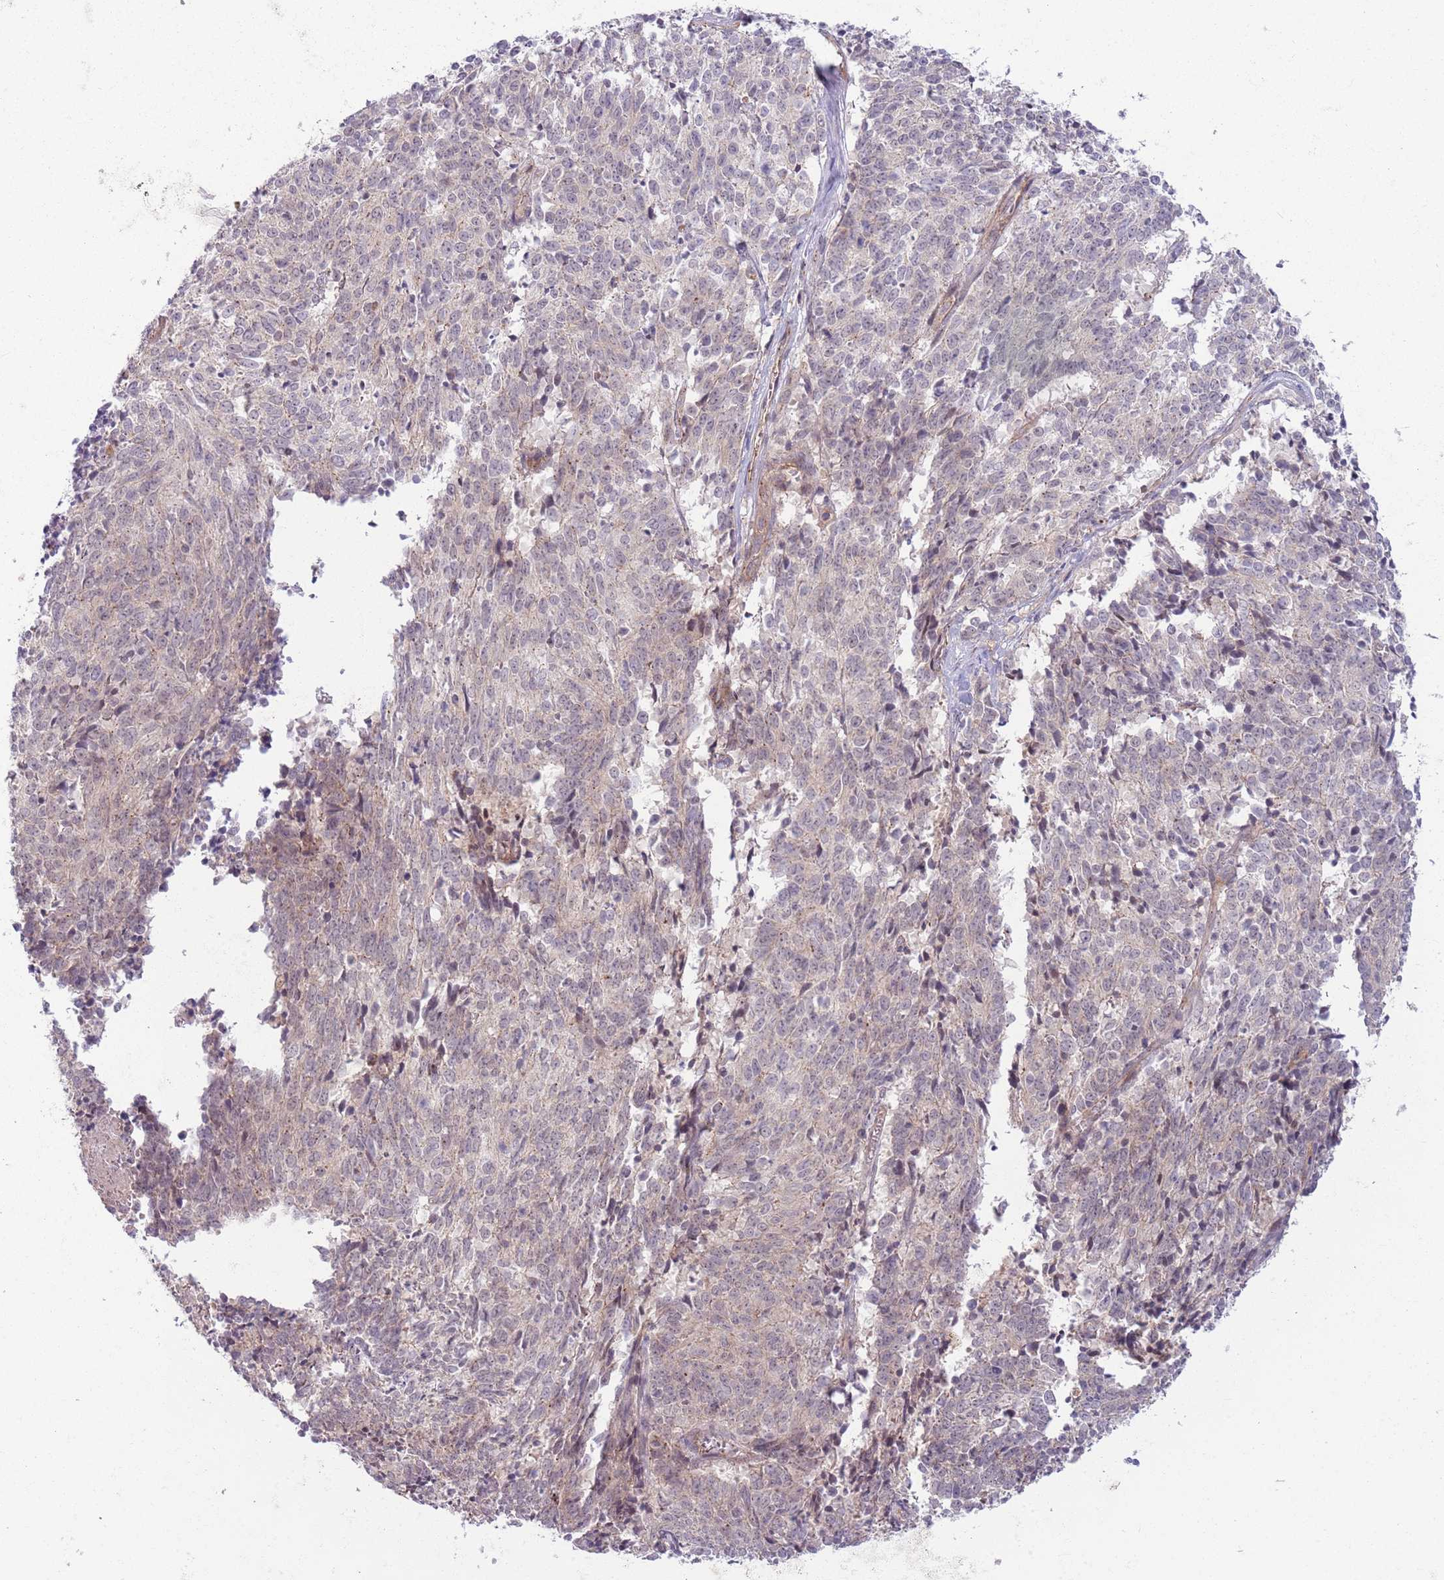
{"staining": {"intensity": "weak", "quantity": "25%-75%", "location": "cytoplasmic/membranous"}, "tissue": "cervical cancer", "cell_type": "Tumor cells", "image_type": "cancer", "snomed": [{"axis": "morphology", "description": "Squamous cell carcinoma, NOS"}, {"axis": "topography", "description": "Cervix"}], "caption": "Weak cytoplasmic/membranous positivity for a protein is appreciated in approximately 25%-75% of tumor cells of cervical cancer using immunohistochemistry (IHC).", "gene": "SAV1", "patient": {"sex": "female", "age": 29}}